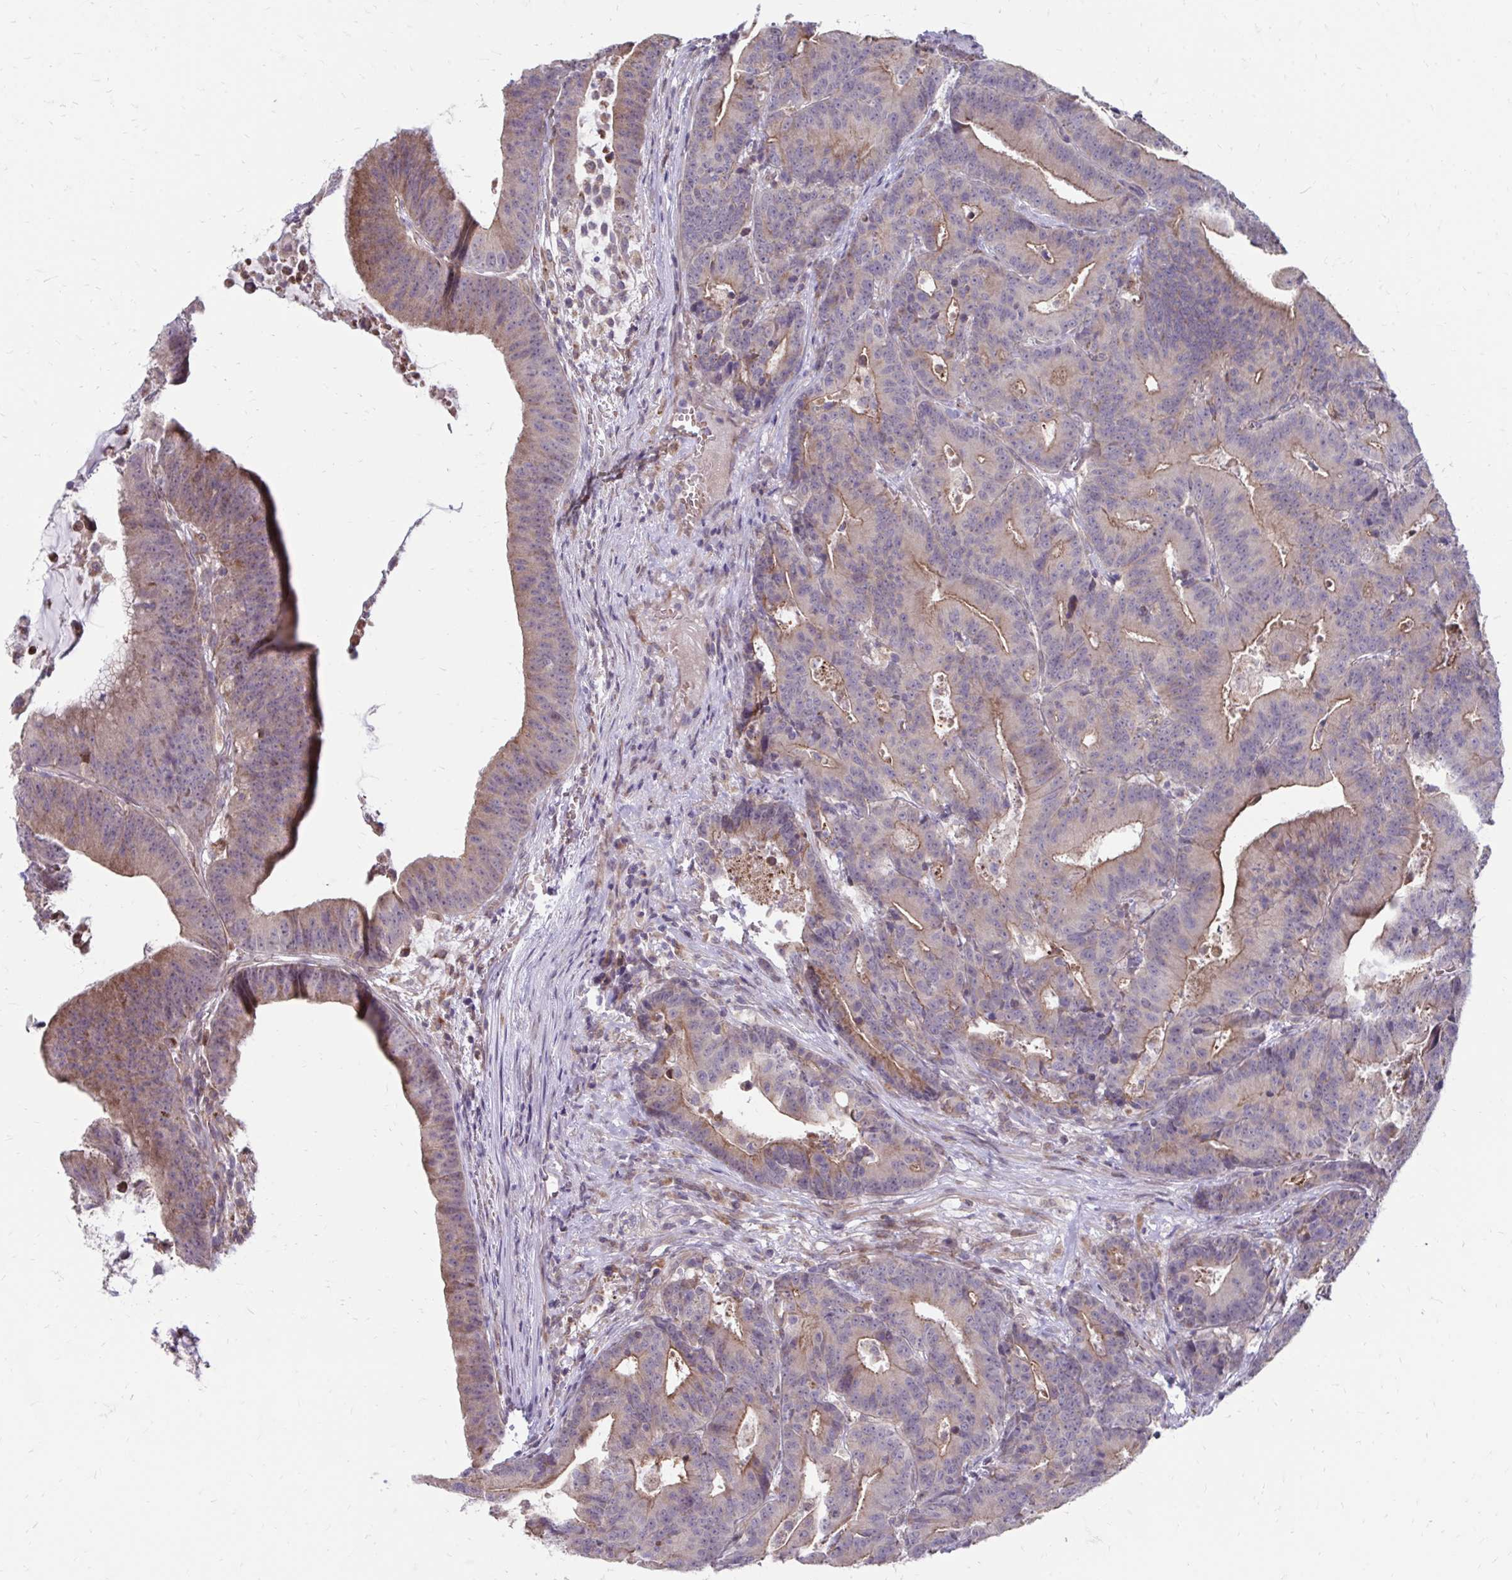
{"staining": {"intensity": "moderate", "quantity": "25%-75%", "location": "cytoplasmic/membranous"}, "tissue": "colorectal cancer", "cell_type": "Tumor cells", "image_type": "cancer", "snomed": [{"axis": "morphology", "description": "Adenocarcinoma, NOS"}, {"axis": "topography", "description": "Colon"}], "caption": "IHC of human colorectal cancer reveals medium levels of moderate cytoplasmic/membranous positivity in about 25%-75% of tumor cells. The staining is performed using DAB (3,3'-diaminobenzidine) brown chromogen to label protein expression. The nuclei are counter-stained blue using hematoxylin.", "gene": "ITPR2", "patient": {"sex": "female", "age": 78}}